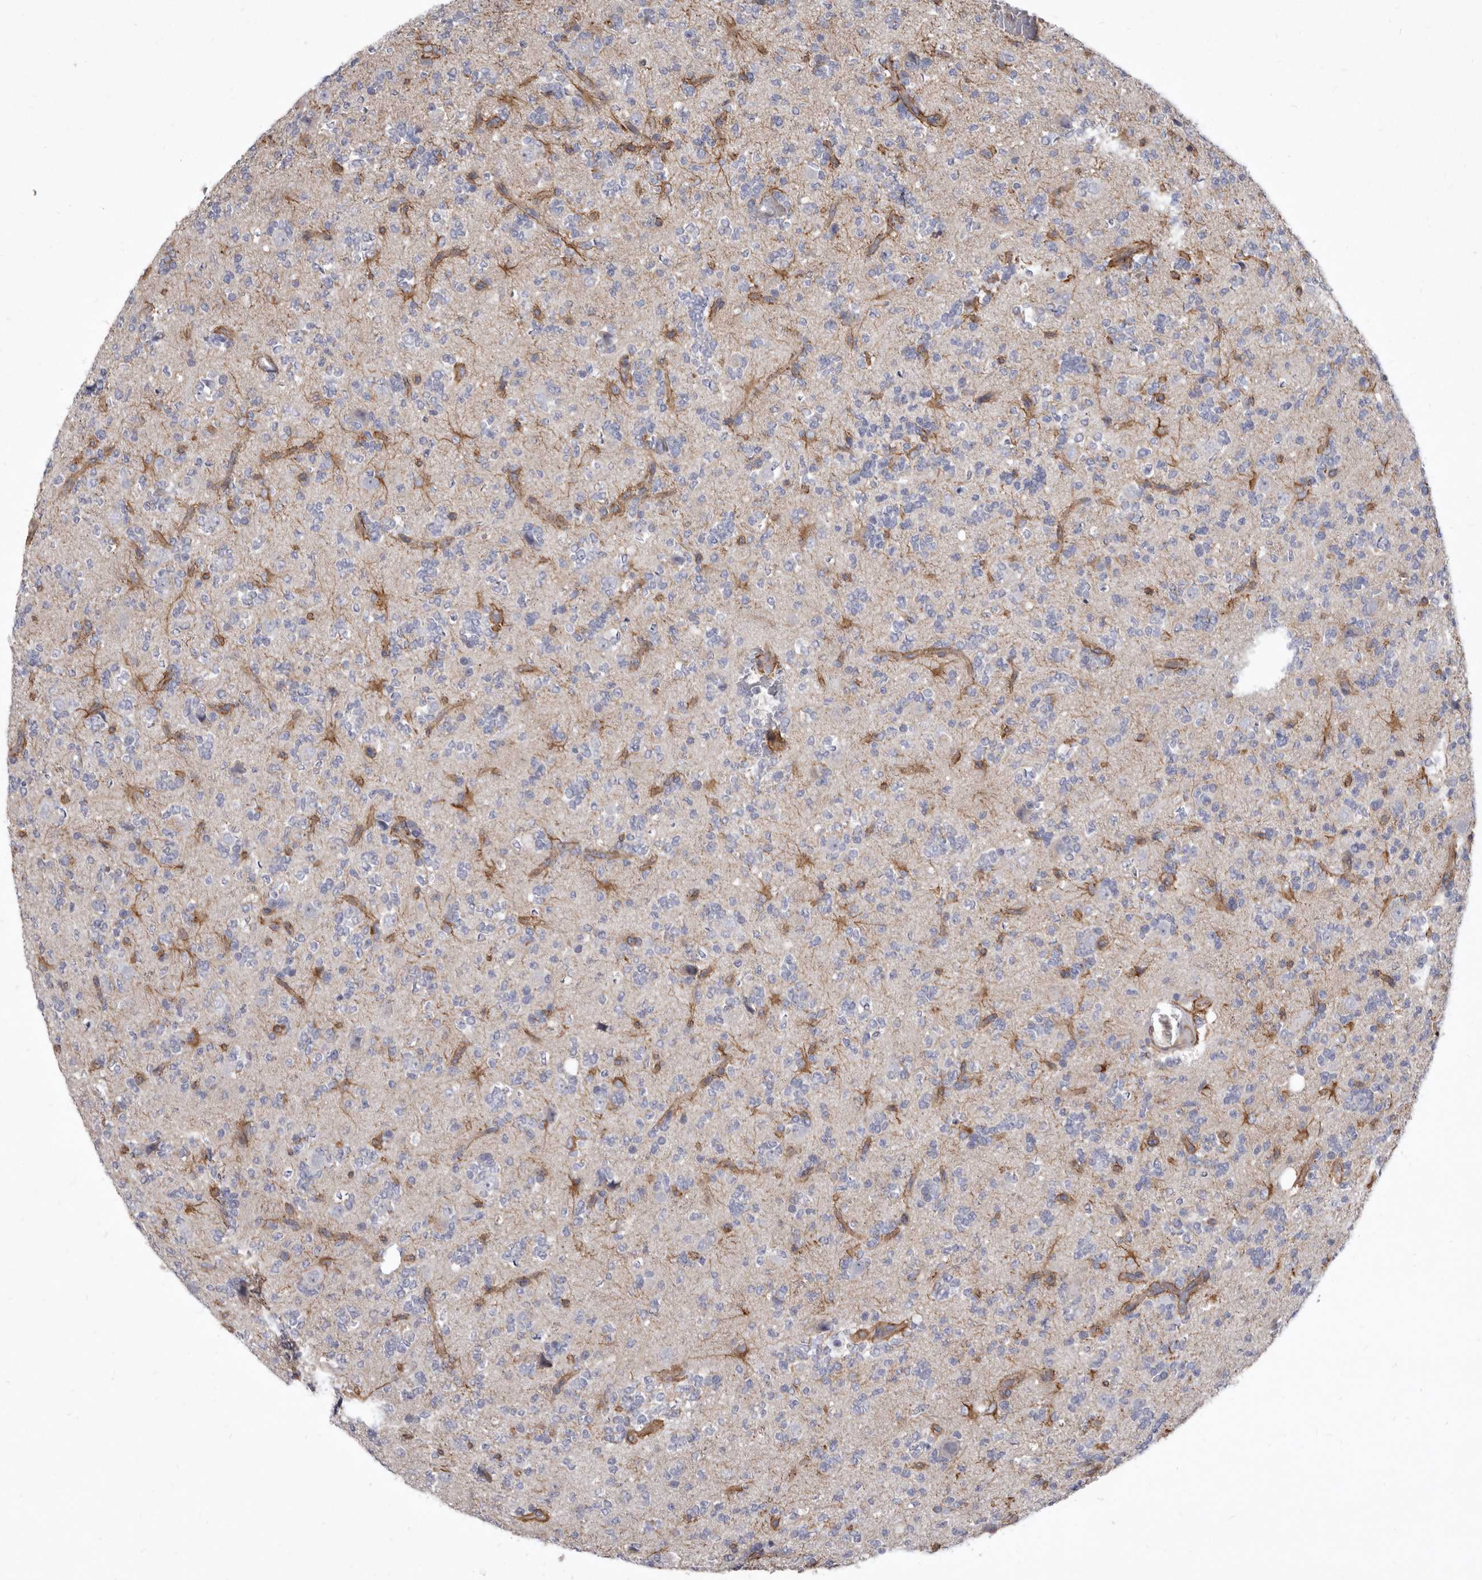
{"staining": {"intensity": "negative", "quantity": "none", "location": "none"}, "tissue": "glioma", "cell_type": "Tumor cells", "image_type": "cancer", "snomed": [{"axis": "morphology", "description": "Glioma, malignant, High grade"}, {"axis": "topography", "description": "Brain"}], "caption": "IHC micrograph of high-grade glioma (malignant) stained for a protein (brown), which reveals no positivity in tumor cells.", "gene": "P2RX6", "patient": {"sex": "female", "age": 62}}